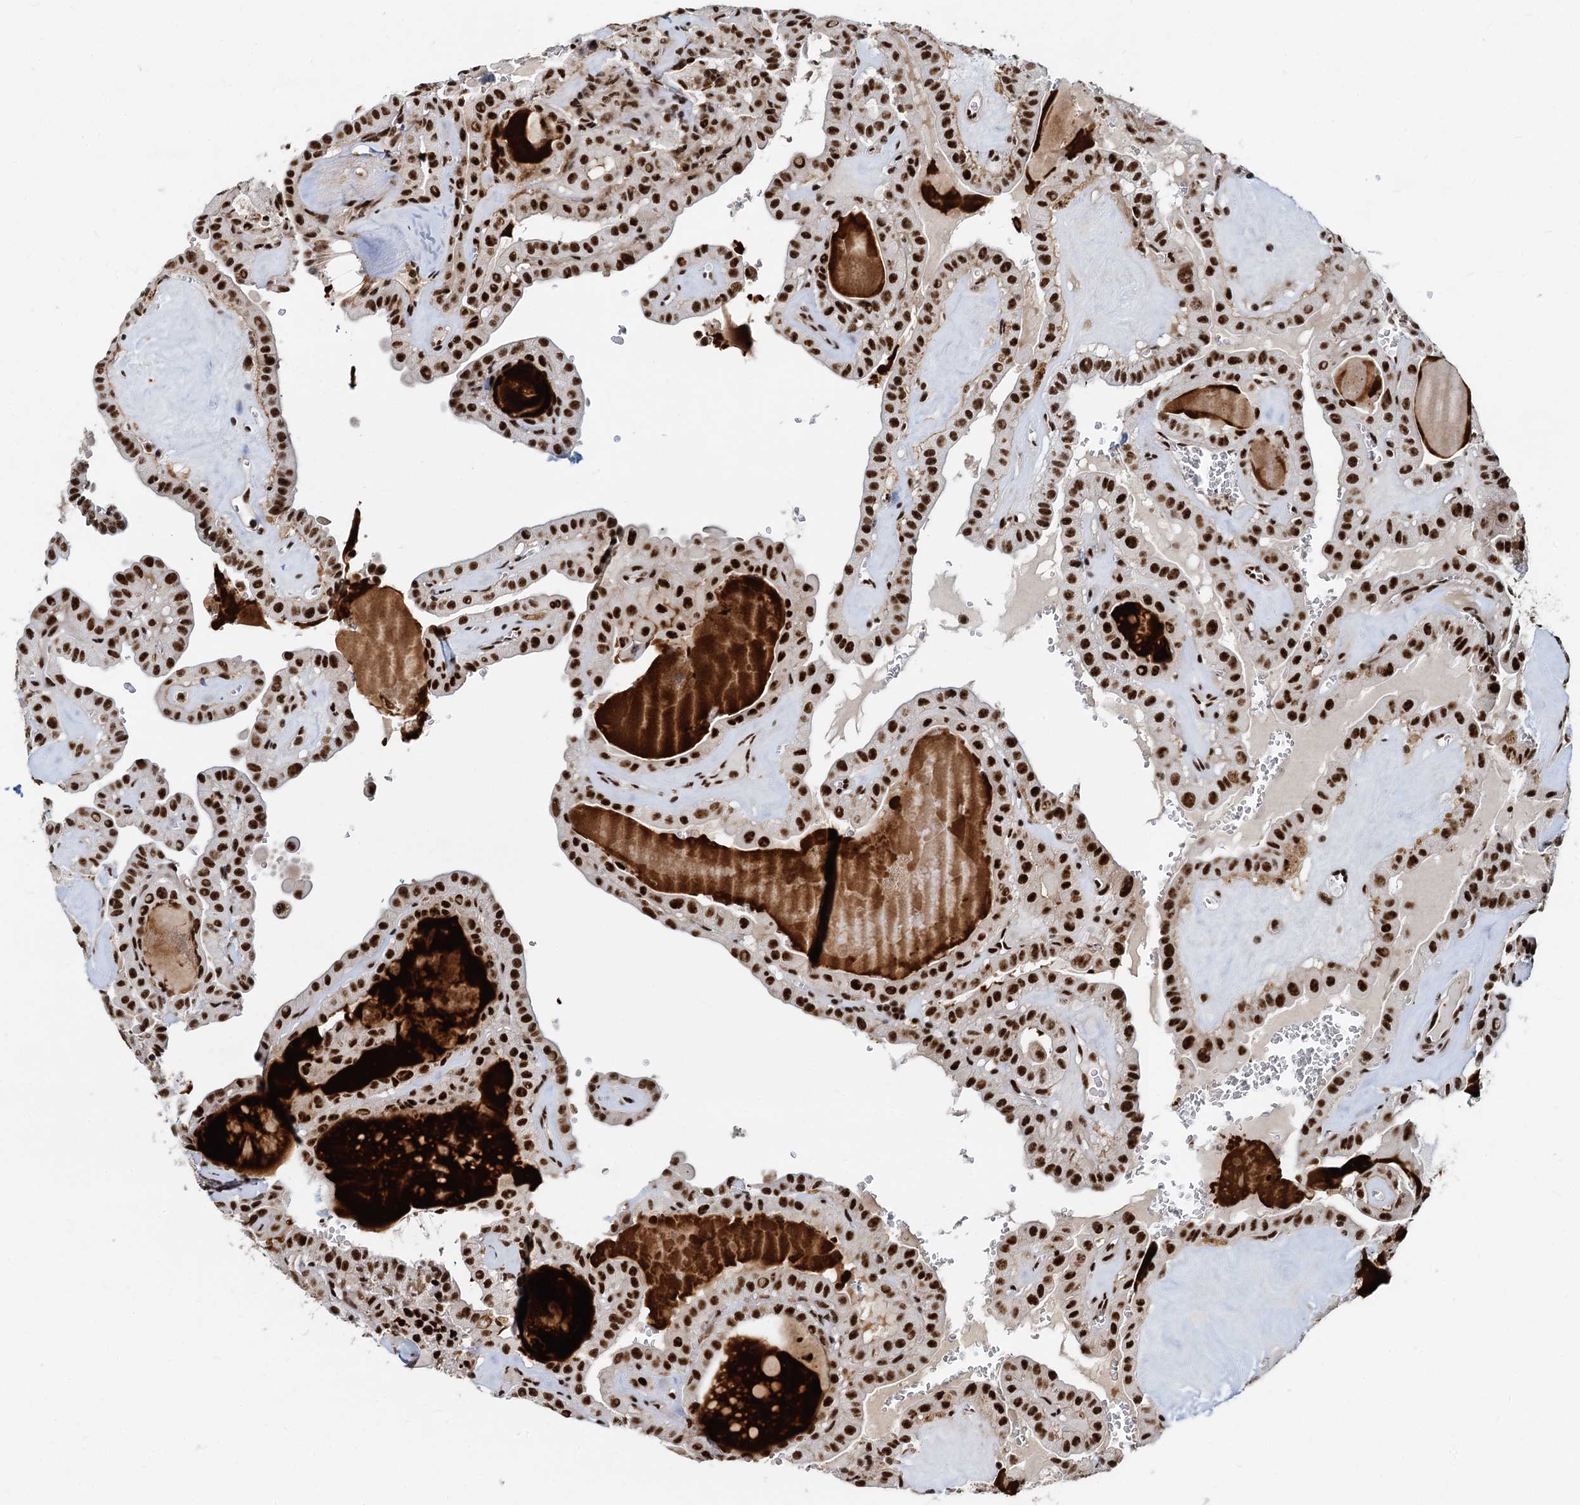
{"staining": {"intensity": "strong", "quantity": ">75%", "location": "nuclear"}, "tissue": "thyroid cancer", "cell_type": "Tumor cells", "image_type": "cancer", "snomed": [{"axis": "morphology", "description": "Papillary adenocarcinoma, NOS"}, {"axis": "topography", "description": "Thyroid gland"}], "caption": "Tumor cells exhibit strong nuclear staining in approximately >75% of cells in thyroid cancer (papillary adenocarcinoma).", "gene": "RBM26", "patient": {"sex": "male", "age": 52}}